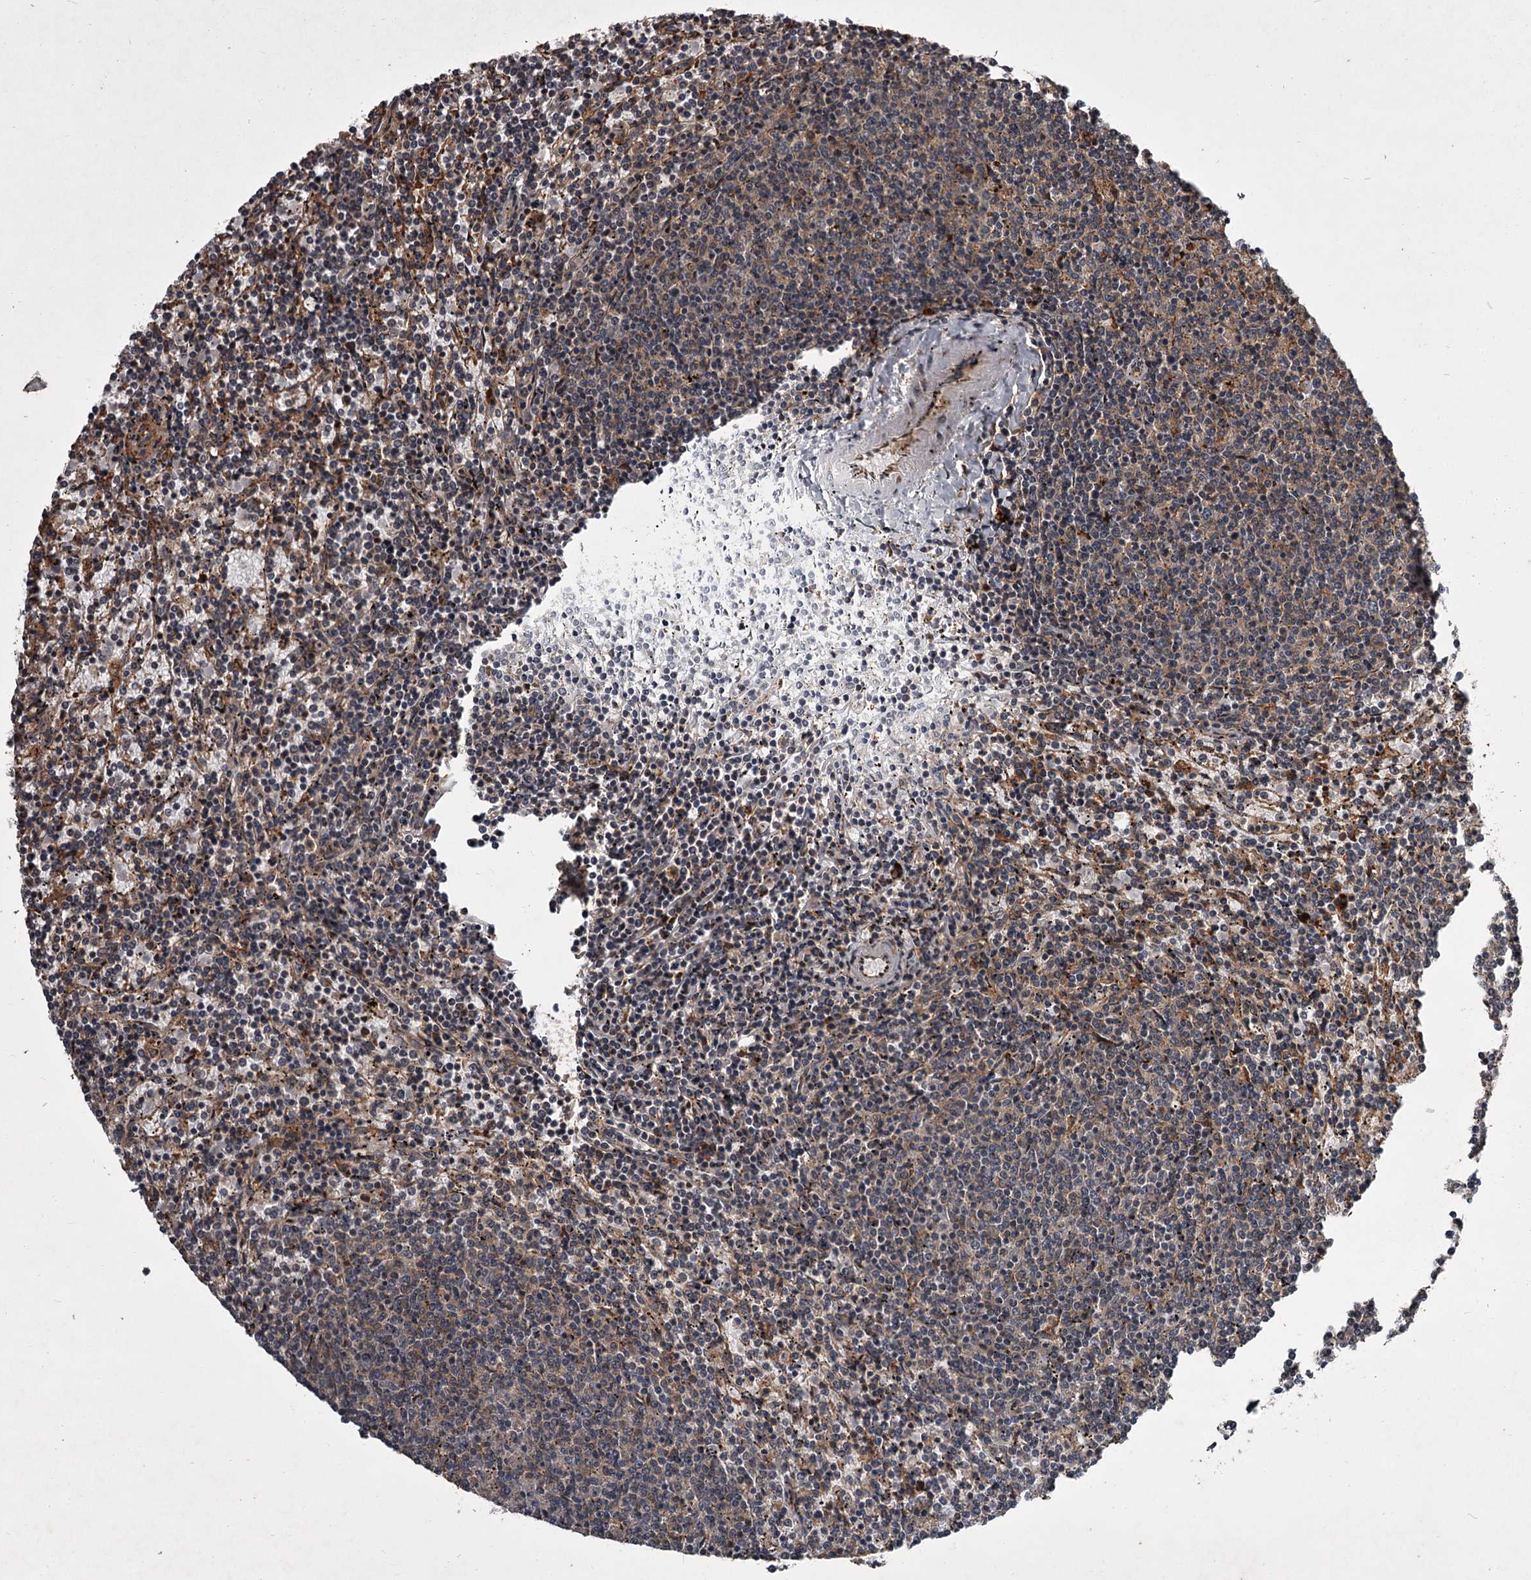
{"staining": {"intensity": "weak", "quantity": ">75%", "location": "cytoplasmic/membranous"}, "tissue": "lymphoma", "cell_type": "Tumor cells", "image_type": "cancer", "snomed": [{"axis": "morphology", "description": "Malignant lymphoma, non-Hodgkin's type, Low grade"}, {"axis": "topography", "description": "Spleen"}], "caption": "A micrograph showing weak cytoplasmic/membranous positivity in approximately >75% of tumor cells in lymphoma, as visualized by brown immunohistochemical staining.", "gene": "UNC93B1", "patient": {"sex": "female", "age": 50}}